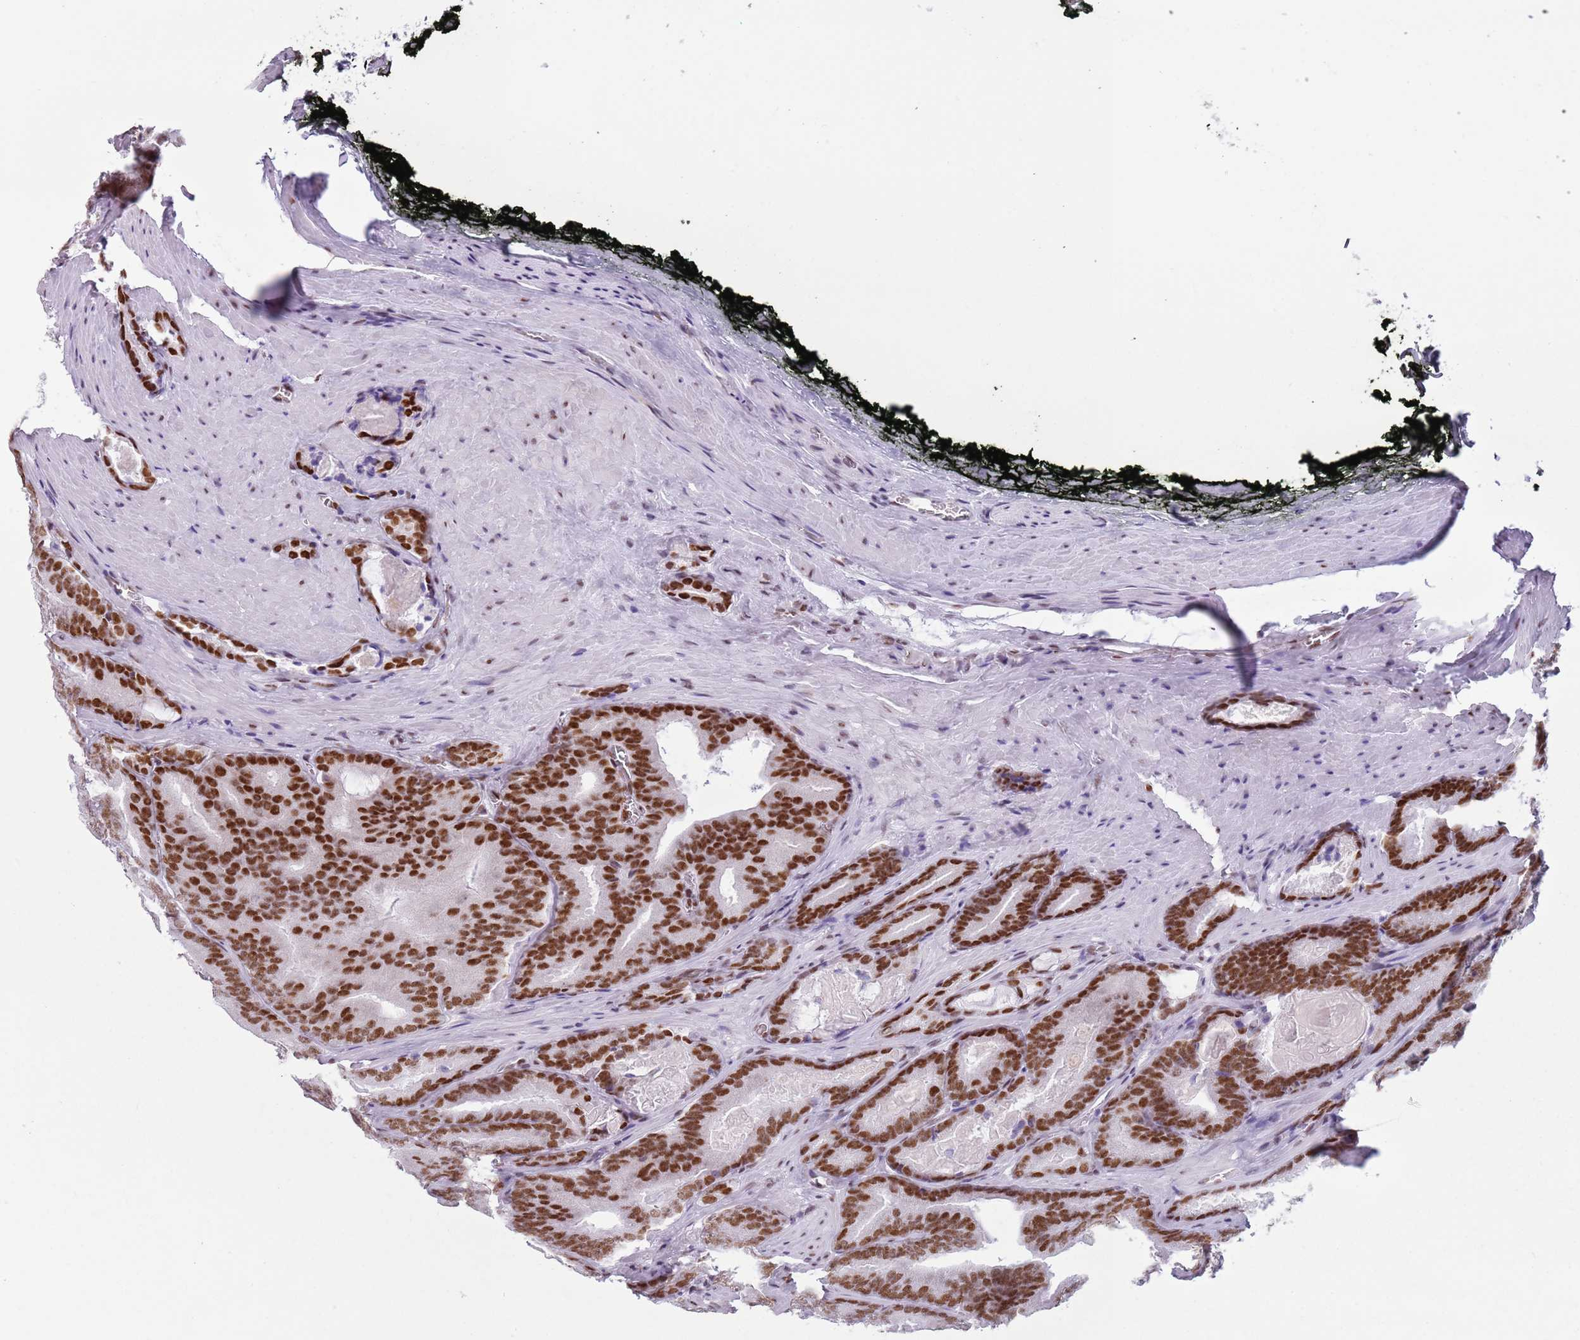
{"staining": {"intensity": "strong", "quantity": ">75%", "location": "nuclear"}, "tissue": "prostate cancer", "cell_type": "Tumor cells", "image_type": "cancer", "snomed": [{"axis": "morphology", "description": "Adenocarcinoma, High grade"}, {"axis": "topography", "description": "Prostate"}], "caption": "High-magnification brightfield microscopy of prostate high-grade adenocarcinoma stained with DAB (brown) and counterstained with hematoxylin (blue). tumor cells exhibit strong nuclear expression is identified in approximately>75% of cells.", "gene": "FAM104B", "patient": {"sex": "male", "age": 66}}